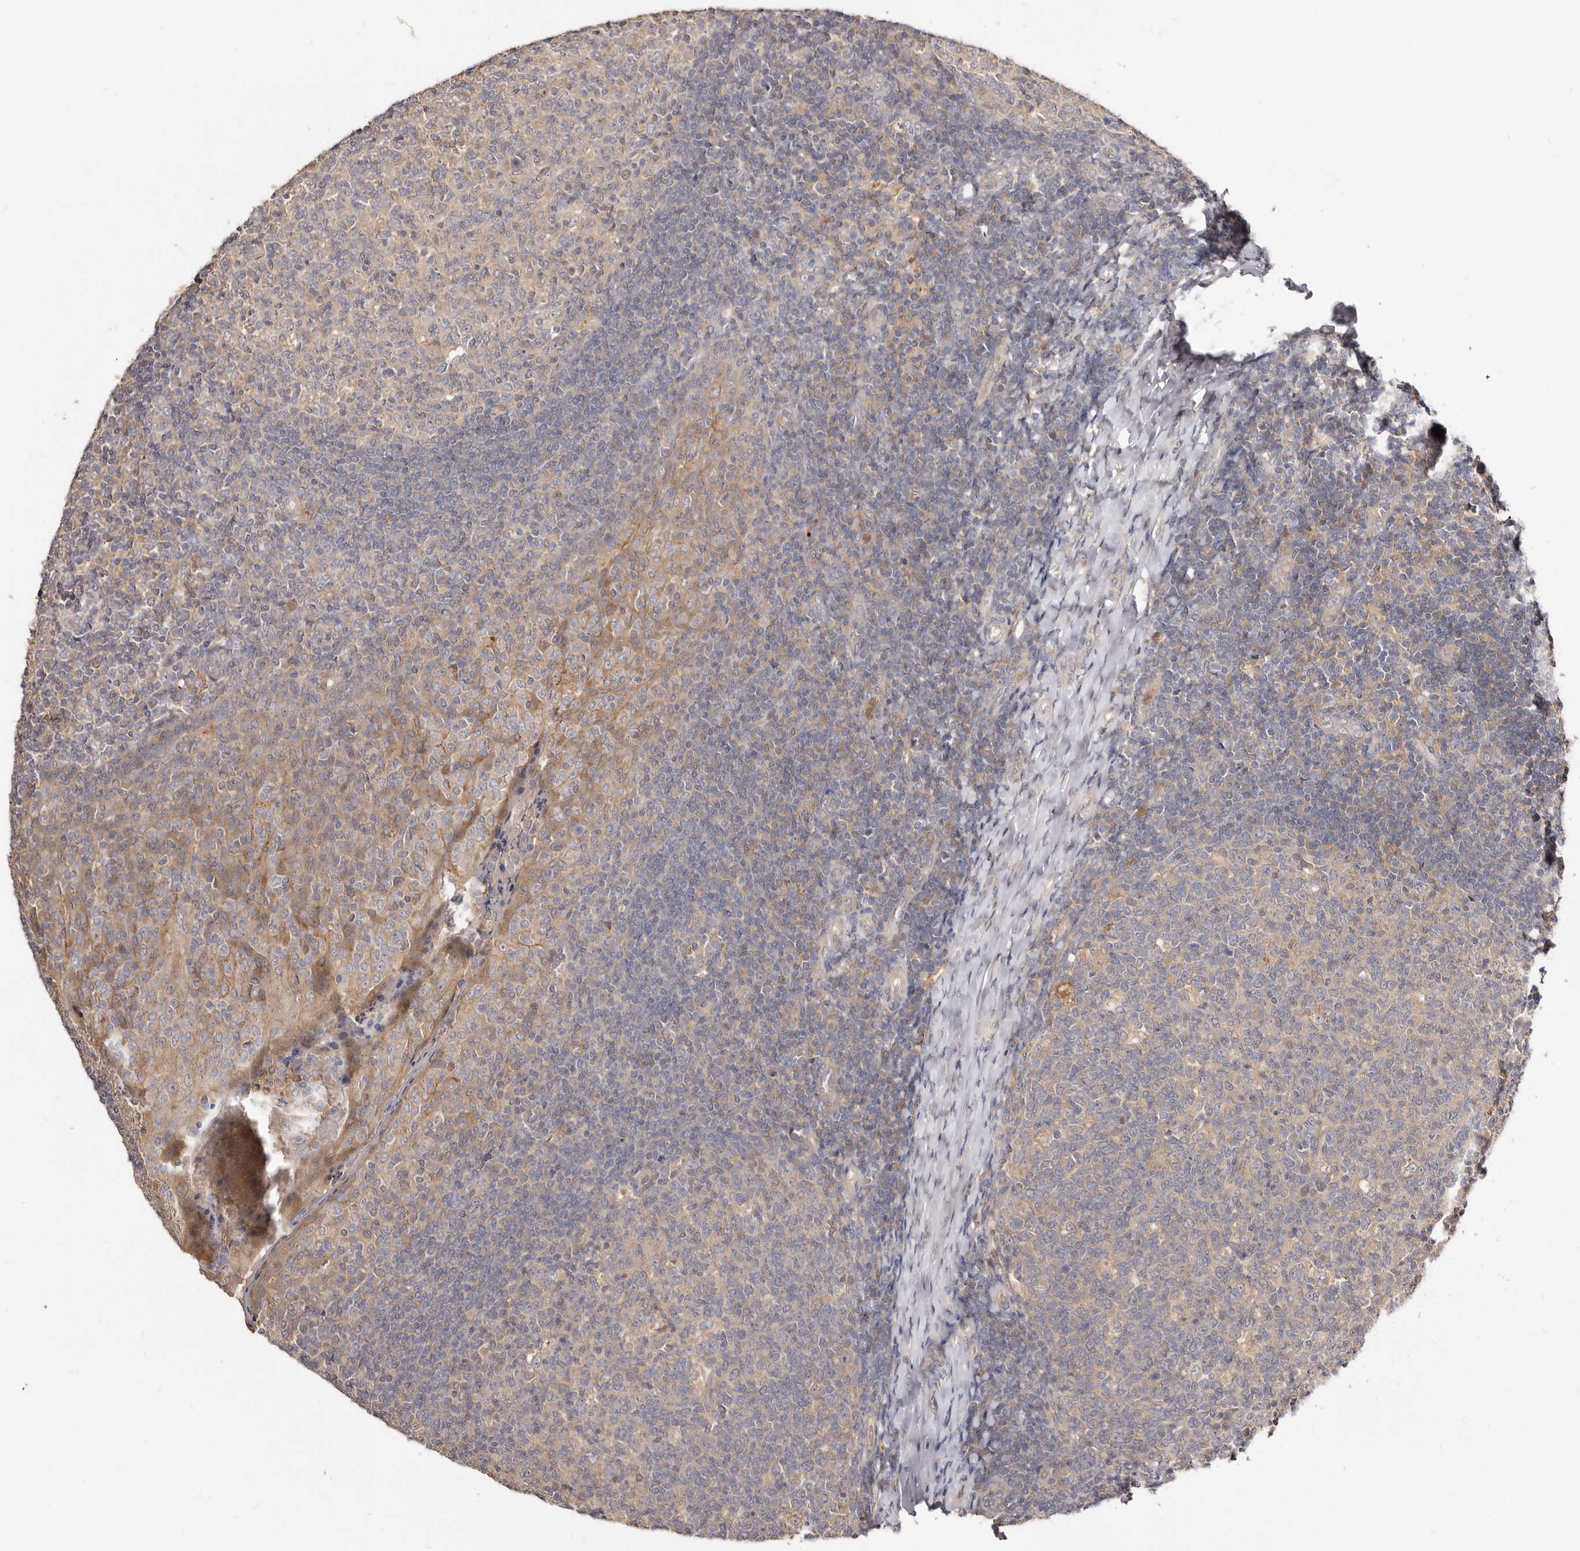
{"staining": {"intensity": "negative", "quantity": "none", "location": "none"}, "tissue": "tonsil", "cell_type": "Germinal center cells", "image_type": "normal", "snomed": [{"axis": "morphology", "description": "Normal tissue, NOS"}, {"axis": "topography", "description": "Tonsil"}], "caption": "Immunohistochemistry micrograph of unremarkable human tonsil stained for a protein (brown), which shows no expression in germinal center cells. (DAB (3,3'-diaminobenzidine) immunohistochemistry (IHC) with hematoxylin counter stain).", "gene": "TC2N", "patient": {"sex": "female", "age": 19}}